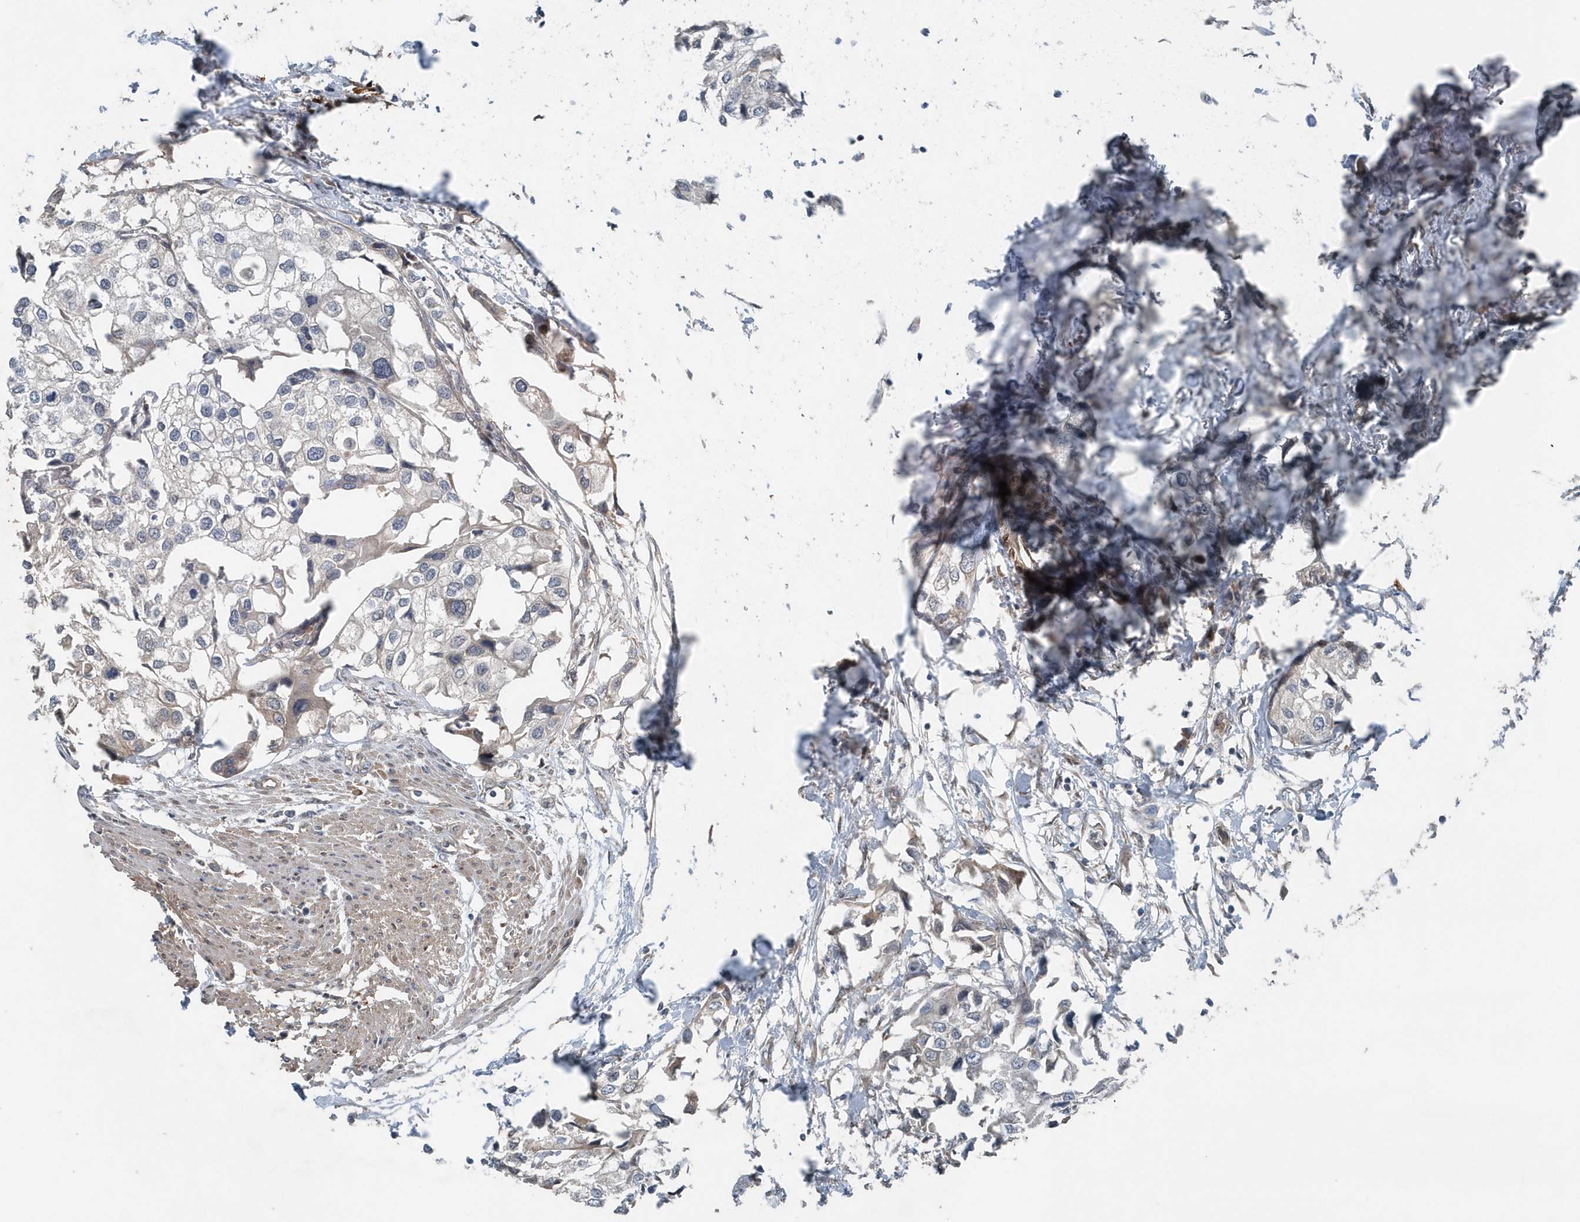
{"staining": {"intensity": "negative", "quantity": "none", "location": "none"}, "tissue": "urothelial cancer", "cell_type": "Tumor cells", "image_type": "cancer", "snomed": [{"axis": "morphology", "description": "Urothelial carcinoma, High grade"}, {"axis": "topography", "description": "Urinary bladder"}], "caption": "The photomicrograph displays no staining of tumor cells in urothelial cancer. (DAB (3,3'-diaminobenzidine) IHC with hematoxylin counter stain).", "gene": "MCC", "patient": {"sex": "male", "age": 64}}